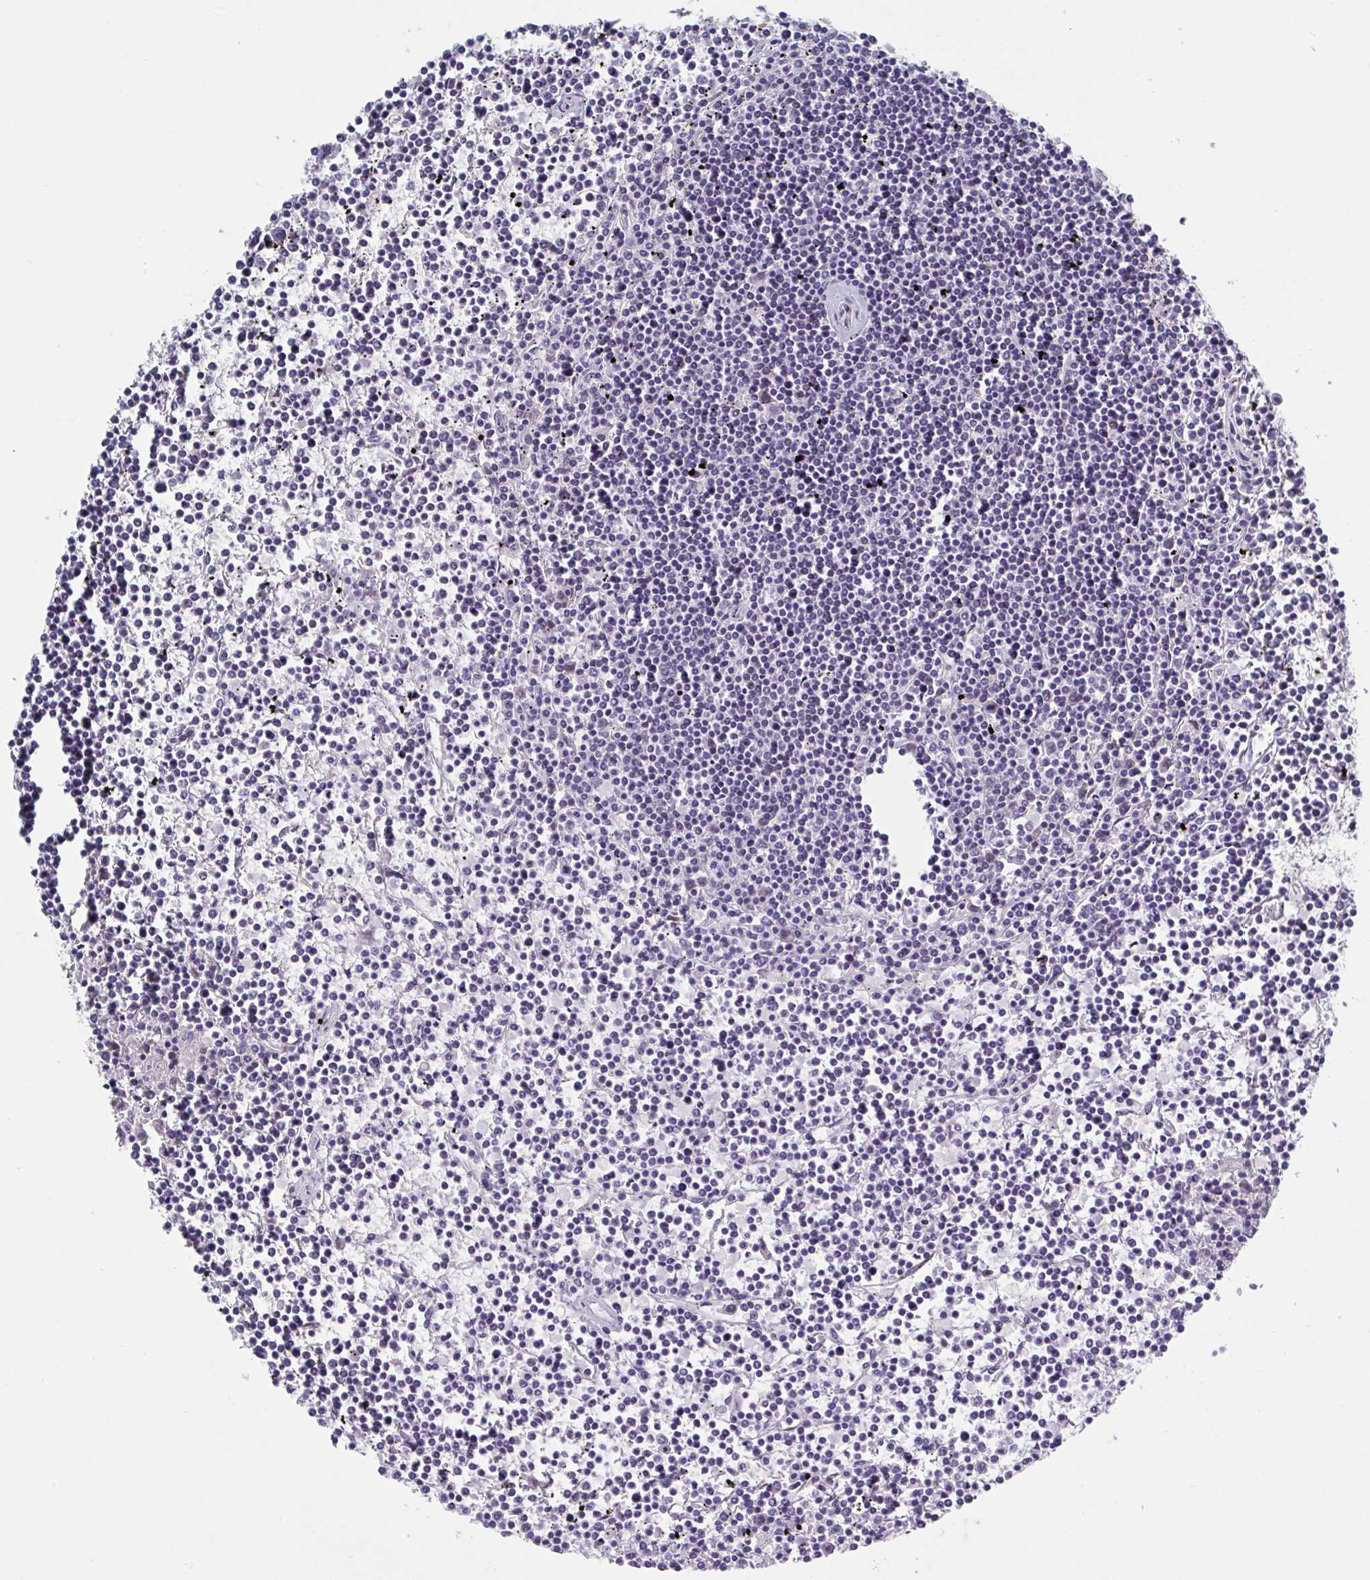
{"staining": {"intensity": "negative", "quantity": "none", "location": "none"}, "tissue": "lymphoma", "cell_type": "Tumor cells", "image_type": "cancer", "snomed": [{"axis": "morphology", "description": "Malignant lymphoma, non-Hodgkin's type, Low grade"}, {"axis": "topography", "description": "Spleen"}], "caption": "An image of malignant lymphoma, non-Hodgkin's type (low-grade) stained for a protein displays no brown staining in tumor cells. (DAB (3,3'-diaminobenzidine) IHC with hematoxylin counter stain).", "gene": "BCL7B", "patient": {"sex": "female", "age": 19}}